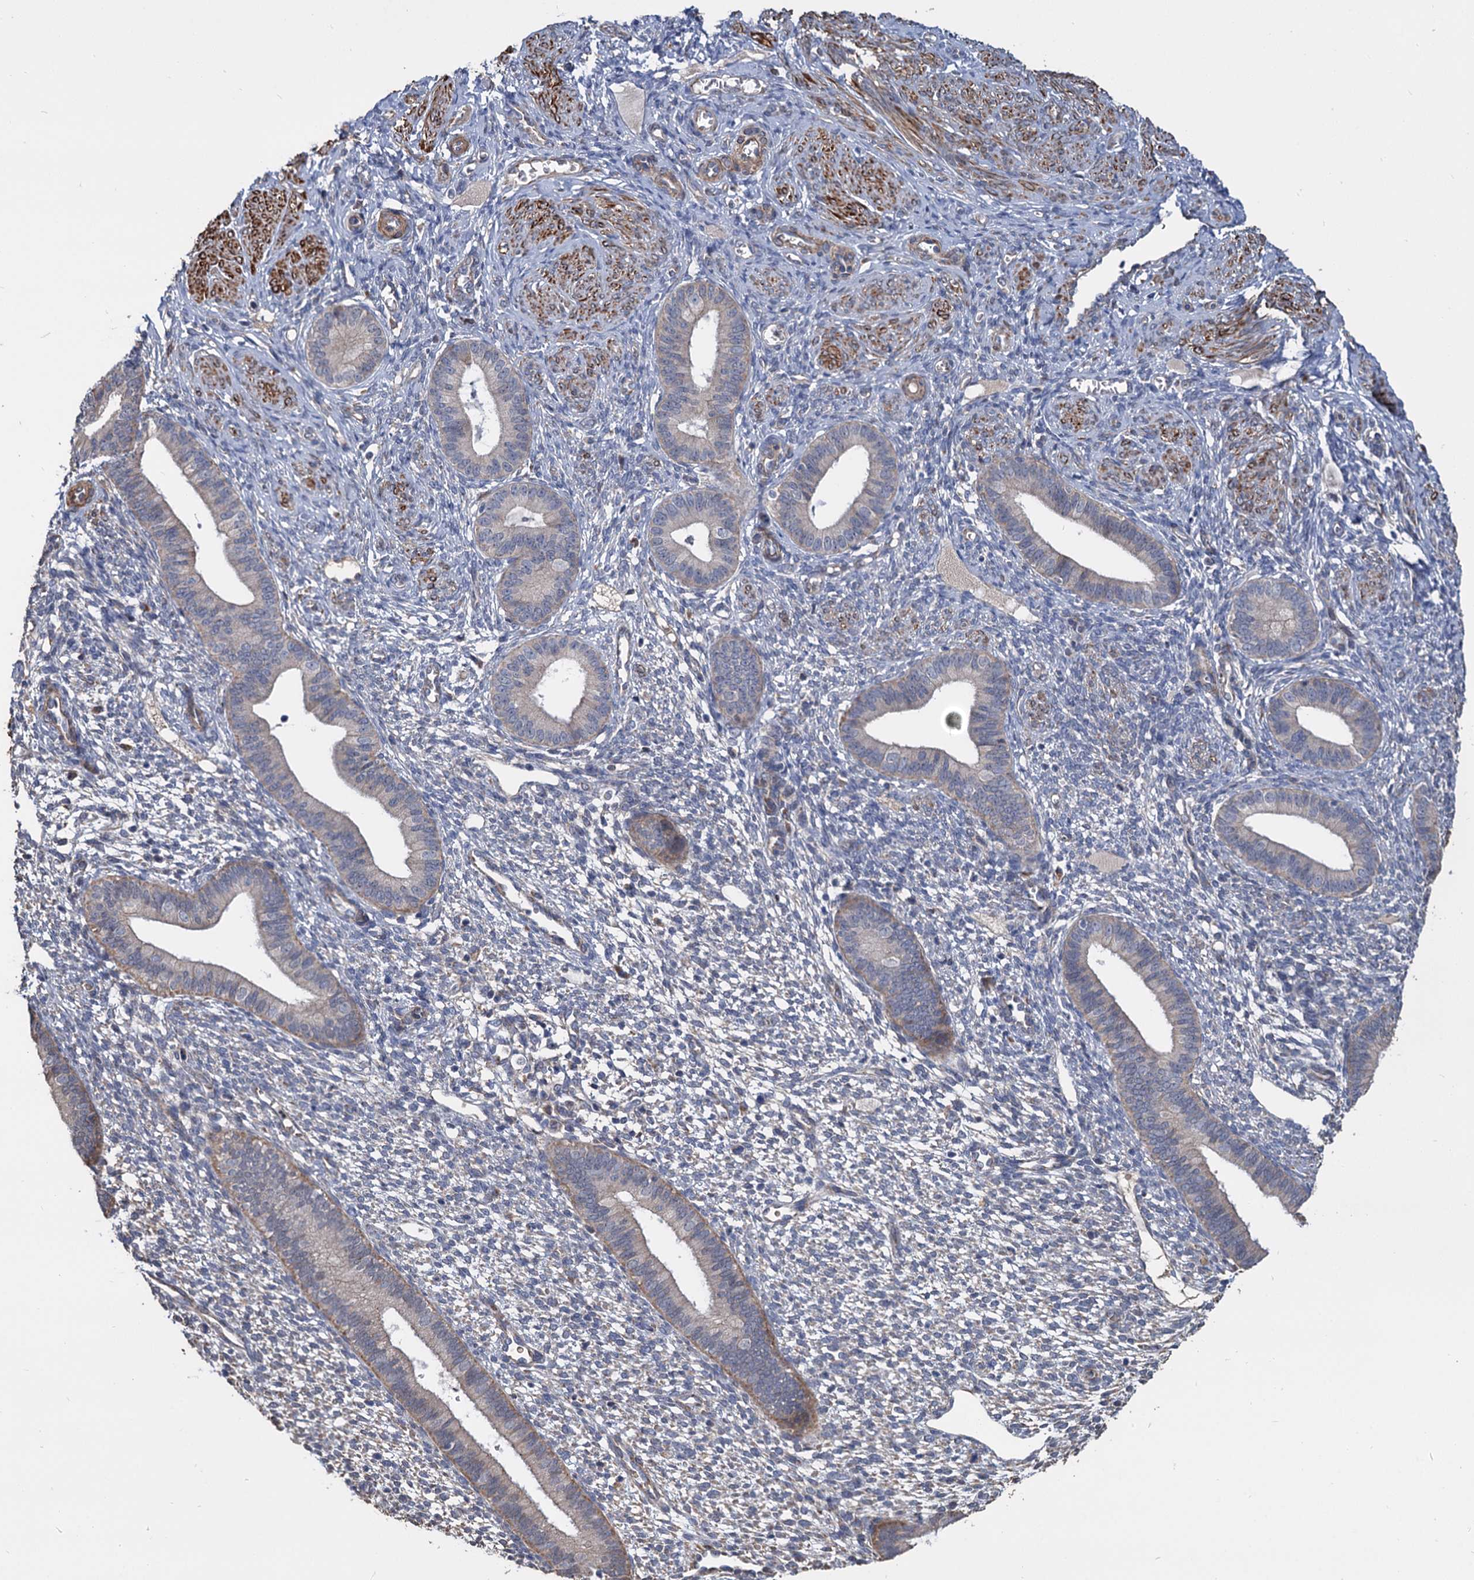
{"staining": {"intensity": "negative", "quantity": "none", "location": "none"}, "tissue": "endometrium", "cell_type": "Cells in endometrial stroma", "image_type": "normal", "snomed": [{"axis": "morphology", "description": "Normal tissue, NOS"}, {"axis": "topography", "description": "Endometrium"}], "caption": "The histopathology image exhibits no staining of cells in endometrial stroma in normal endometrium.", "gene": "ALKBH7", "patient": {"sex": "female", "age": 46}}